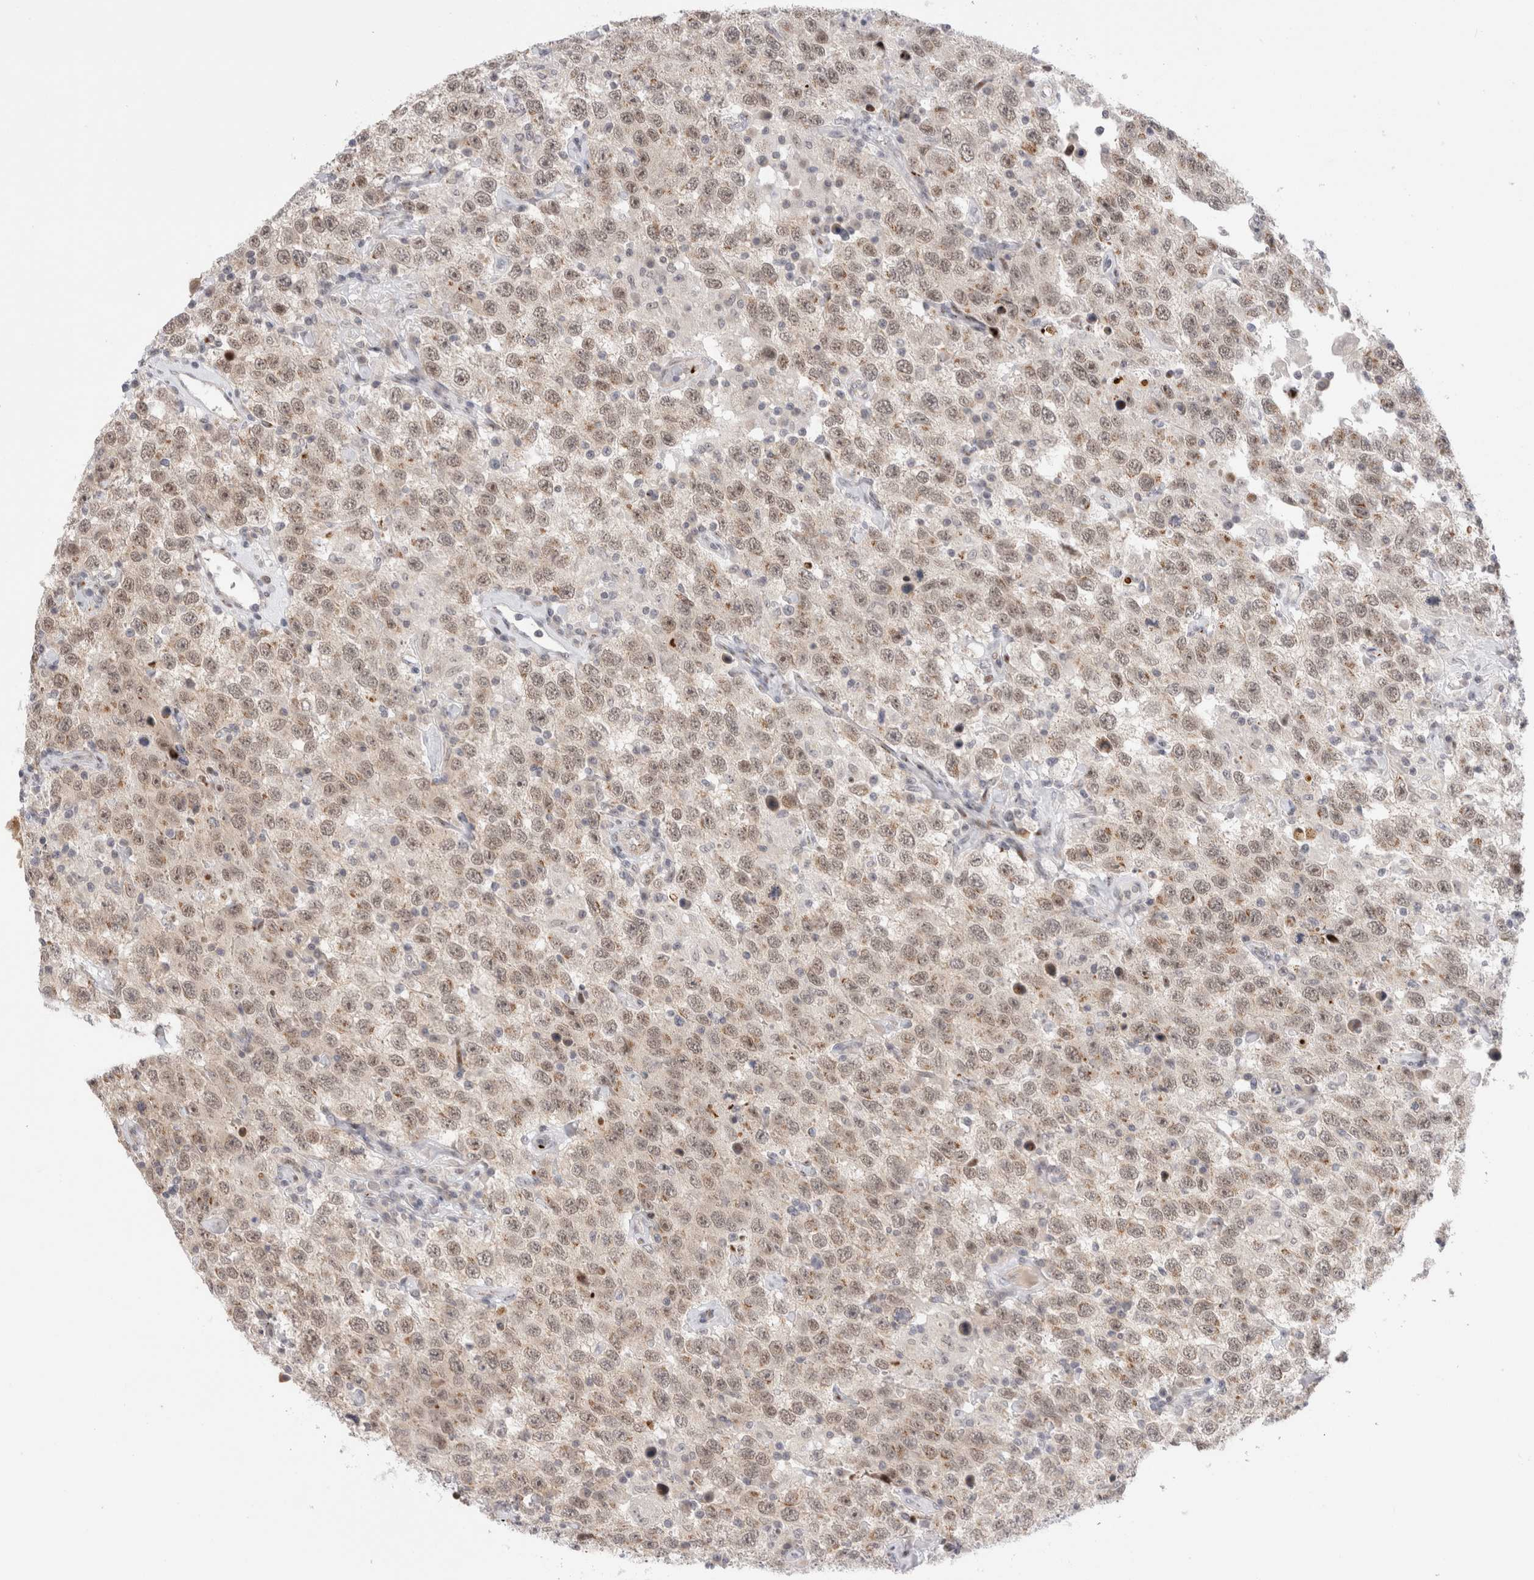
{"staining": {"intensity": "weak", "quantity": ">75%", "location": "nuclear"}, "tissue": "testis cancer", "cell_type": "Tumor cells", "image_type": "cancer", "snomed": [{"axis": "morphology", "description": "Seminoma, NOS"}, {"axis": "topography", "description": "Testis"}], "caption": "A brown stain highlights weak nuclear positivity of a protein in testis cancer (seminoma) tumor cells.", "gene": "VPS28", "patient": {"sex": "male", "age": 41}}